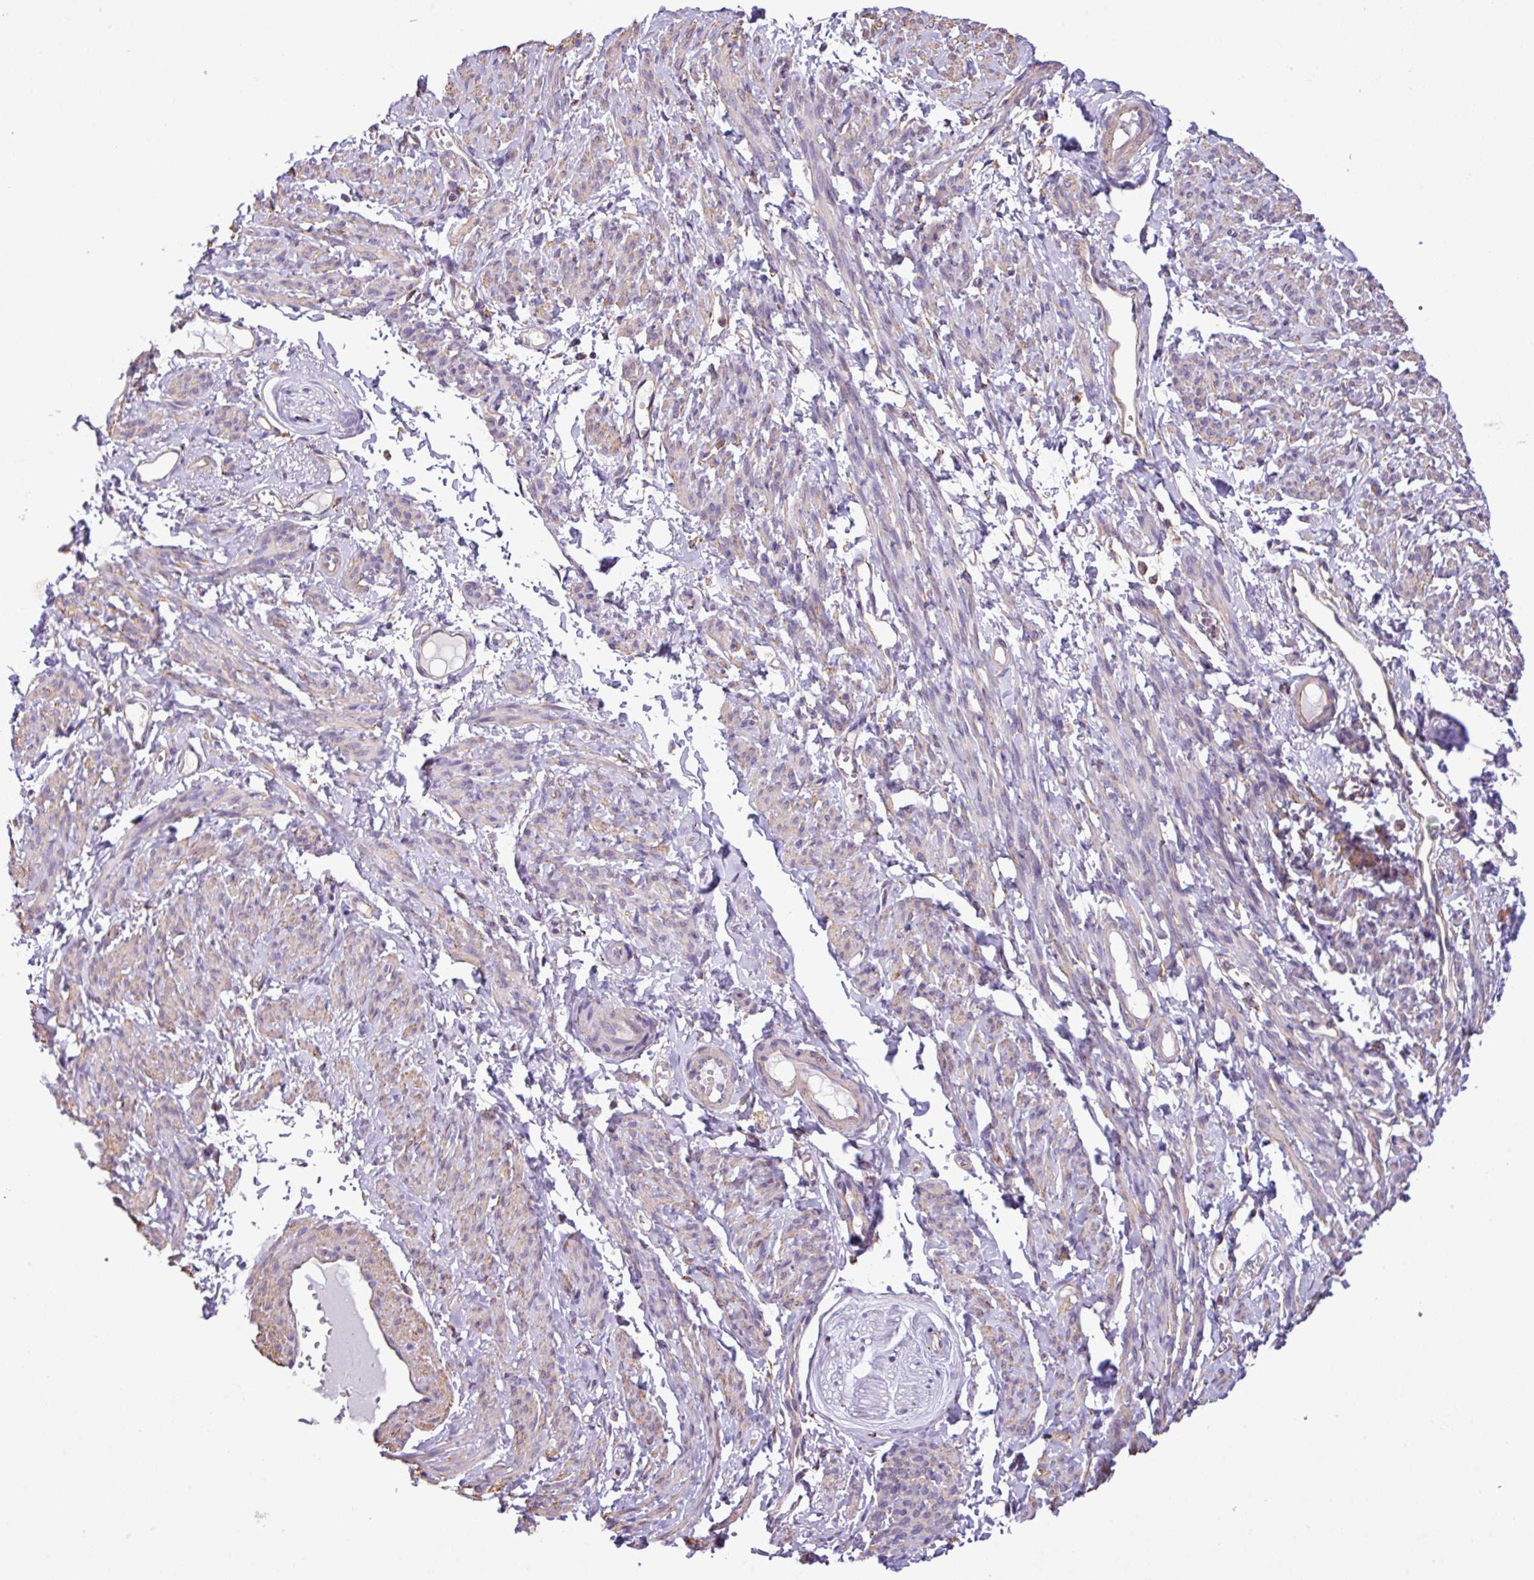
{"staining": {"intensity": "moderate", "quantity": "25%-75%", "location": "cytoplasmic/membranous"}, "tissue": "smooth muscle", "cell_type": "Smooth muscle cells", "image_type": "normal", "snomed": [{"axis": "morphology", "description": "Normal tissue, NOS"}, {"axis": "topography", "description": "Smooth muscle"}], "caption": "The micrograph displays a brown stain indicating the presence of a protein in the cytoplasmic/membranous of smooth muscle cells in smooth muscle. (brown staining indicates protein expression, while blue staining denotes nuclei).", "gene": "ZSCAN5A", "patient": {"sex": "female", "age": 65}}